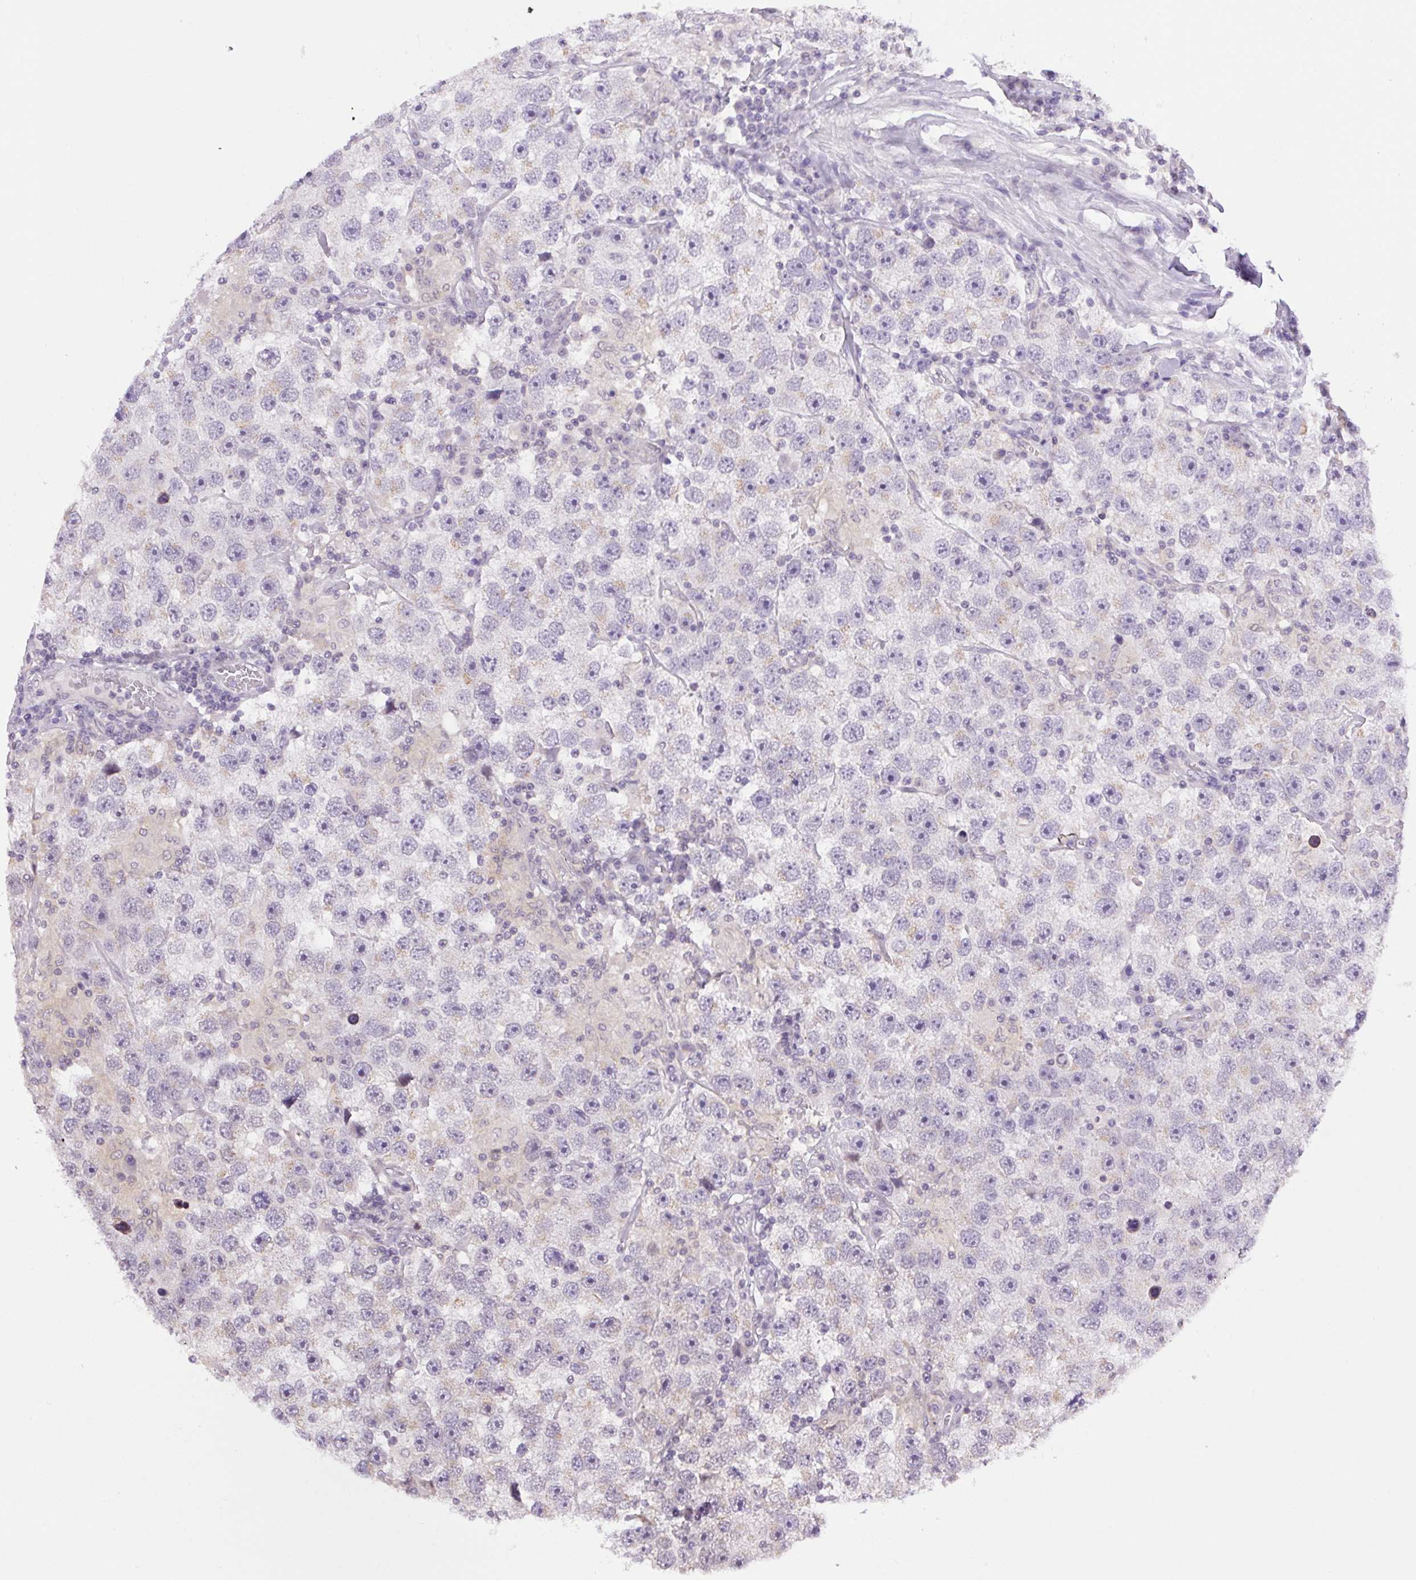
{"staining": {"intensity": "negative", "quantity": "none", "location": "none"}, "tissue": "testis cancer", "cell_type": "Tumor cells", "image_type": "cancer", "snomed": [{"axis": "morphology", "description": "Seminoma, NOS"}, {"axis": "topography", "description": "Testis"}], "caption": "Immunohistochemical staining of testis cancer demonstrates no significant expression in tumor cells. Nuclei are stained in blue.", "gene": "SMIM13", "patient": {"sex": "male", "age": 26}}